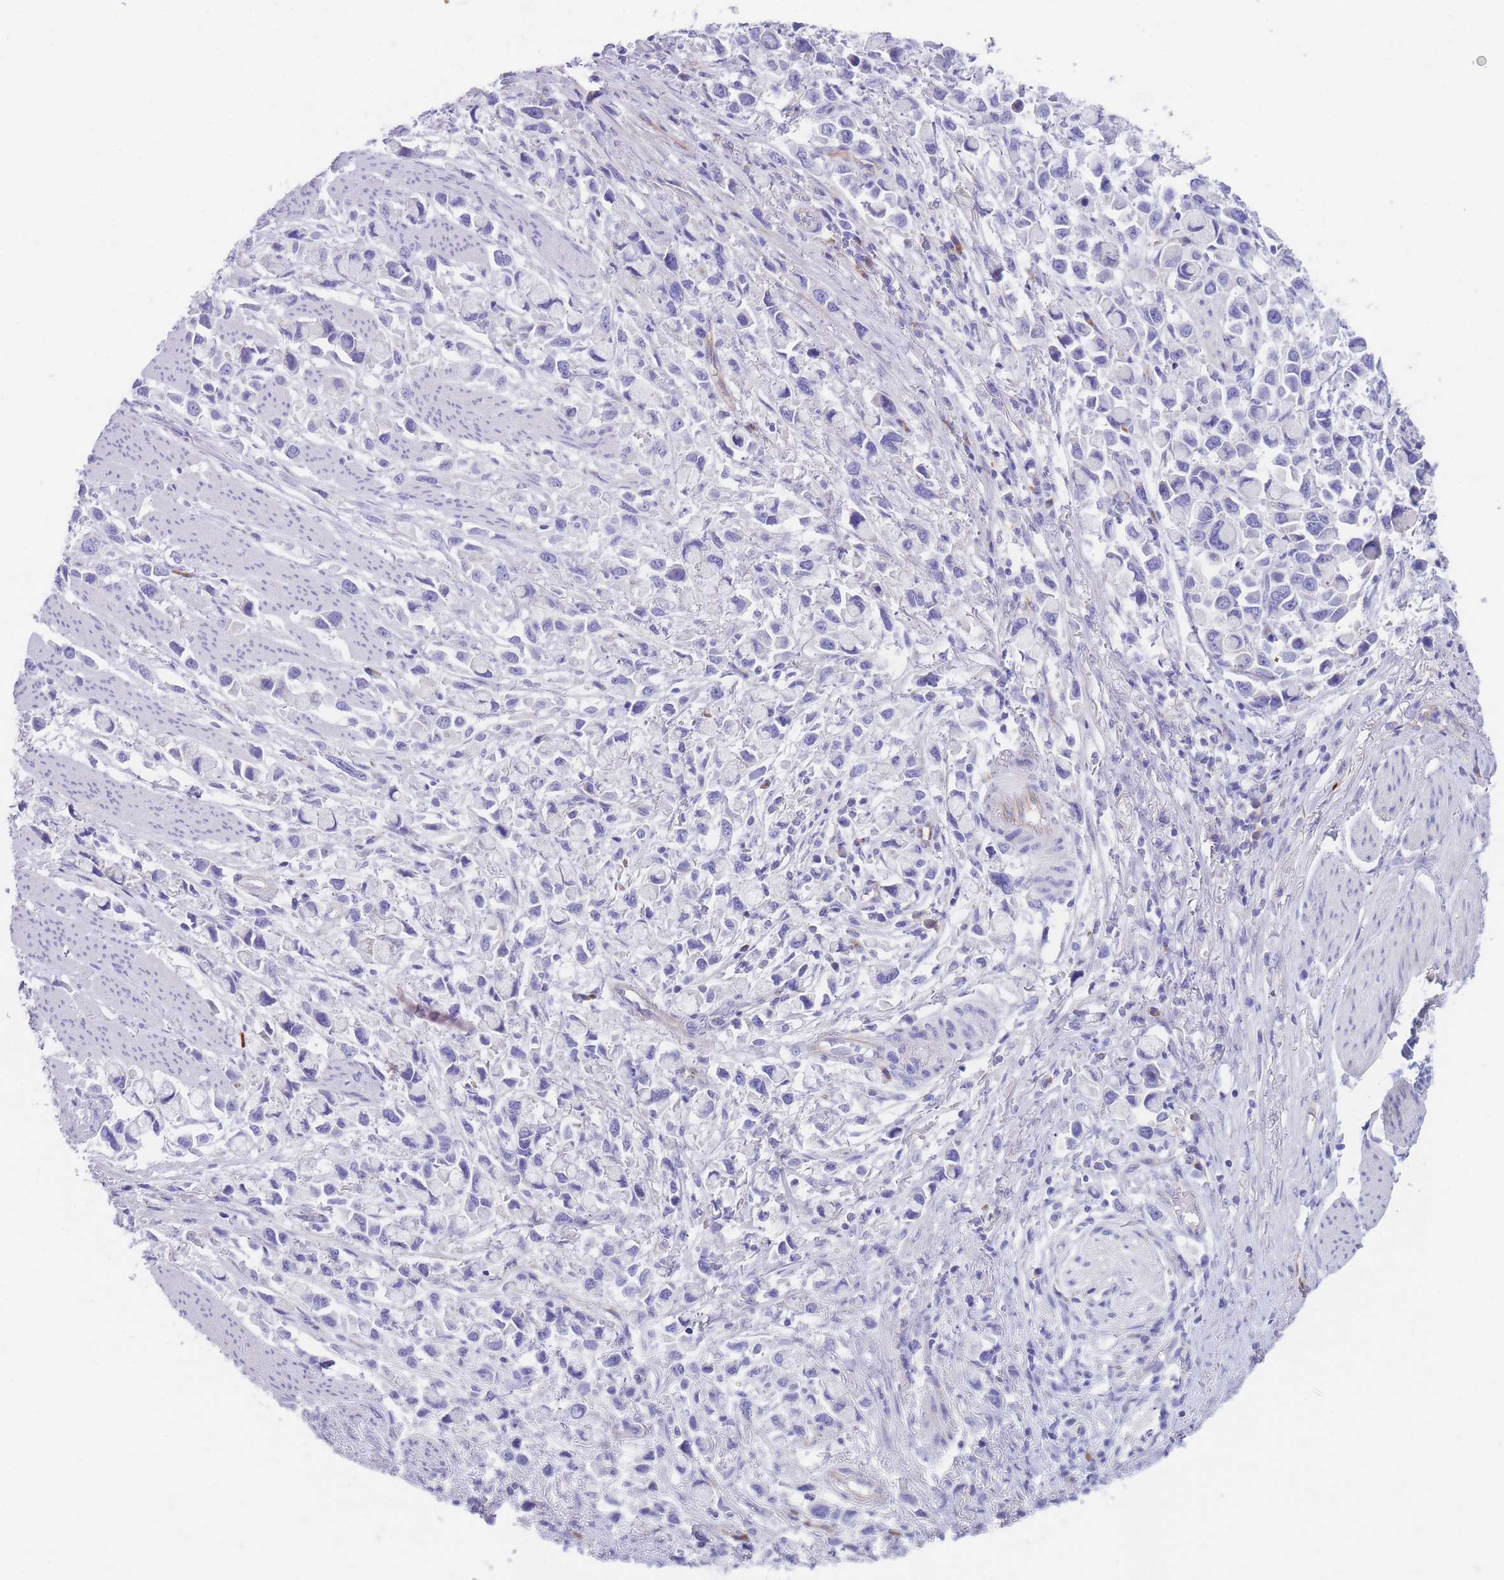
{"staining": {"intensity": "negative", "quantity": "none", "location": "none"}, "tissue": "stomach cancer", "cell_type": "Tumor cells", "image_type": "cancer", "snomed": [{"axis": "morphology", "description": "Adenocarcinoma, NOS"}, {"axis": "topography", "description": "Stomach"}], "caption": "IHC histopathology image of human stomach cancer stained for a protein (brown), which shows no positivity in tumor cells.", "gene": "DET1", "patient": {"sex": "female", "age": 81}}